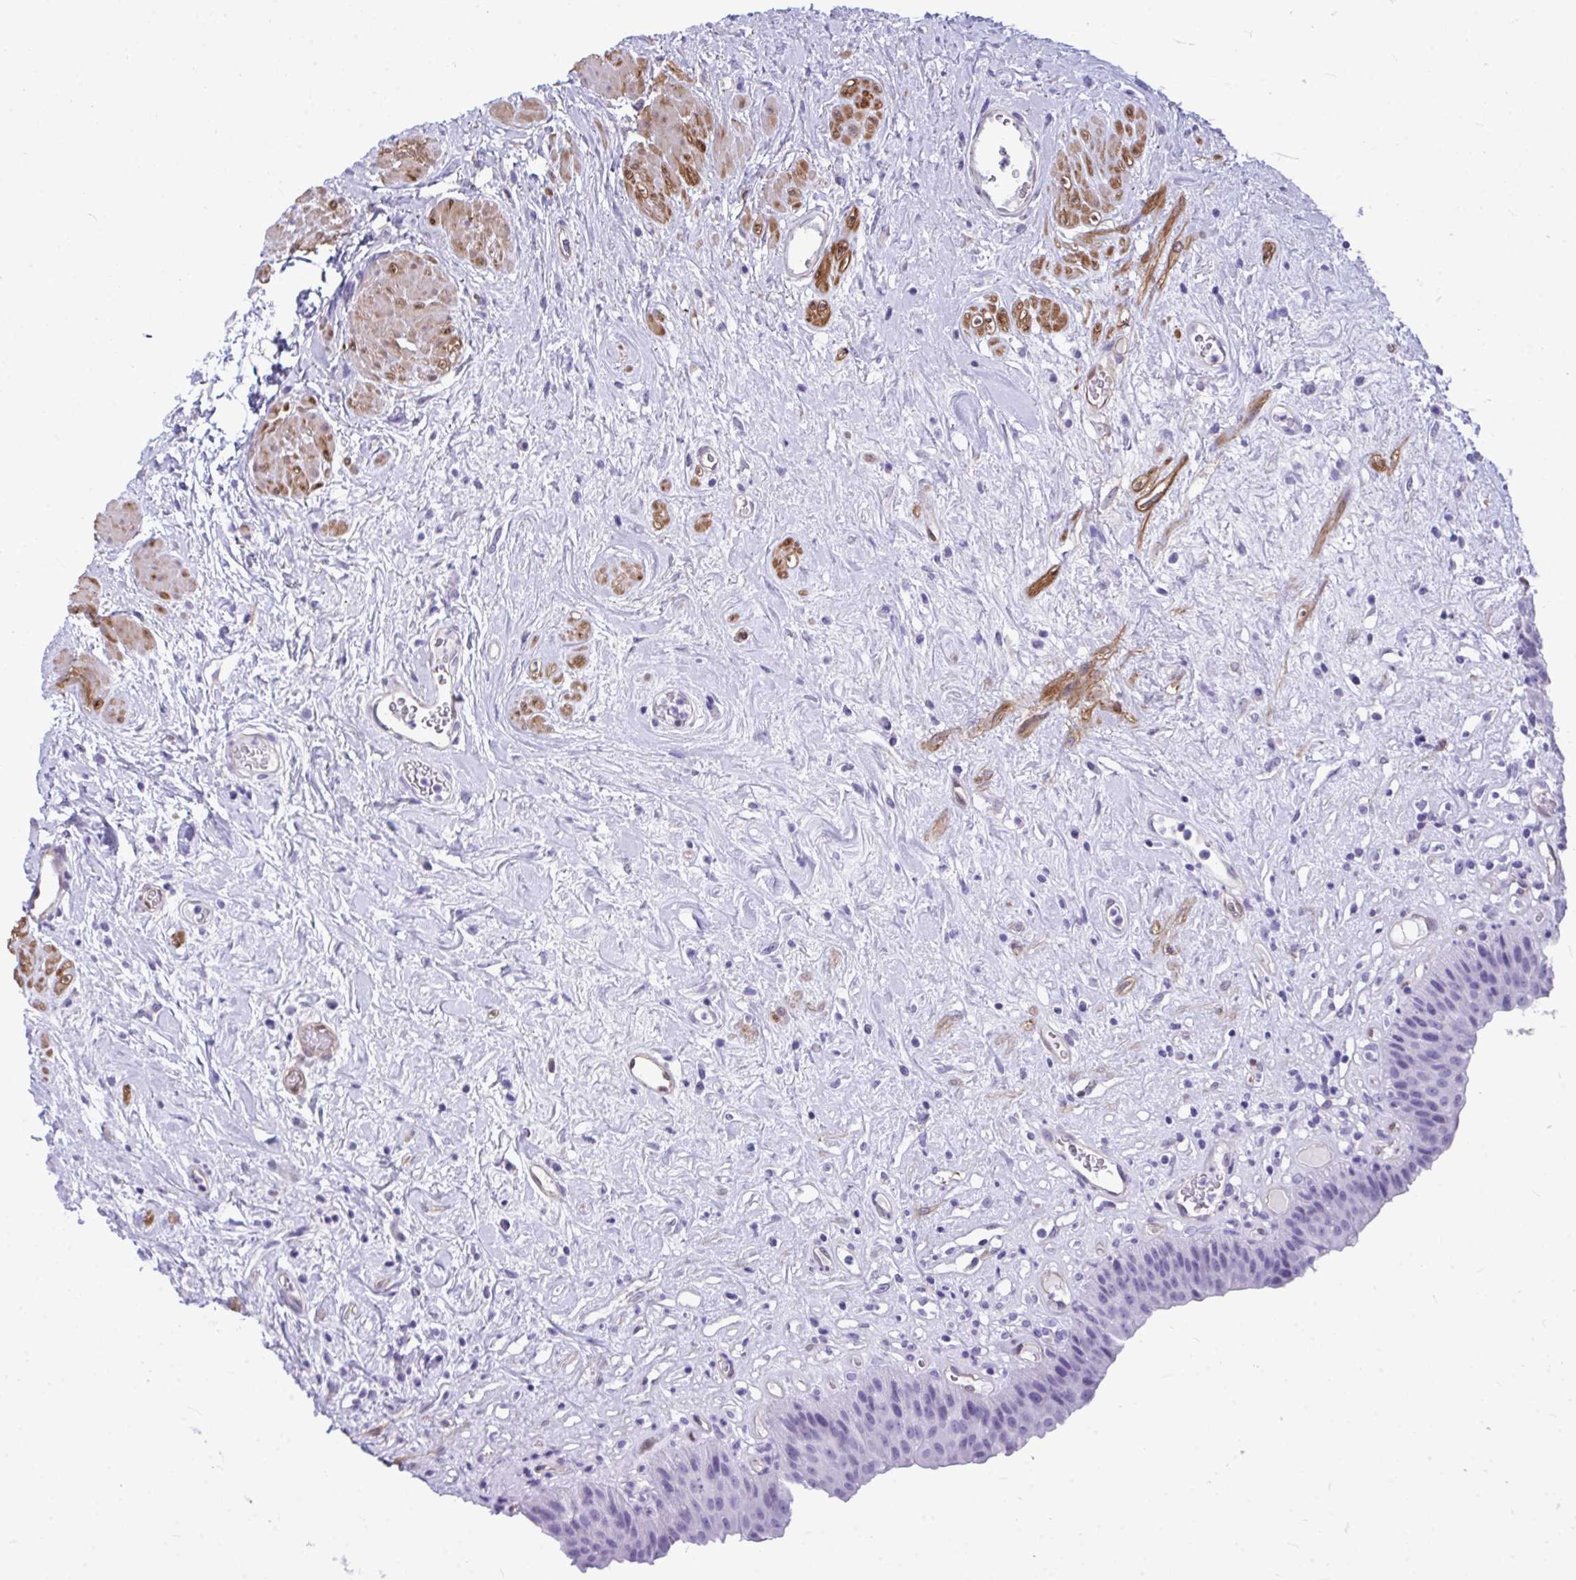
{"staining": {"intensity": "negative", "quantity": "none", "location": "none"}, "tissue": "urinary bladder", "cell_type": "Urothelial cells", "image_type": "normal", "snomed": [{"axis": "morphology", "description": "Normal tissue, NOS"}, {"axis": "topography", "description": "Urinary bladder"}], "caption": "Urothelial cells show no significant protein positivity in benign urinary bladder. Nuclei are stained in blue.", "gene": "LIMS2", "patient": {"sex": "female", "age": 56}}